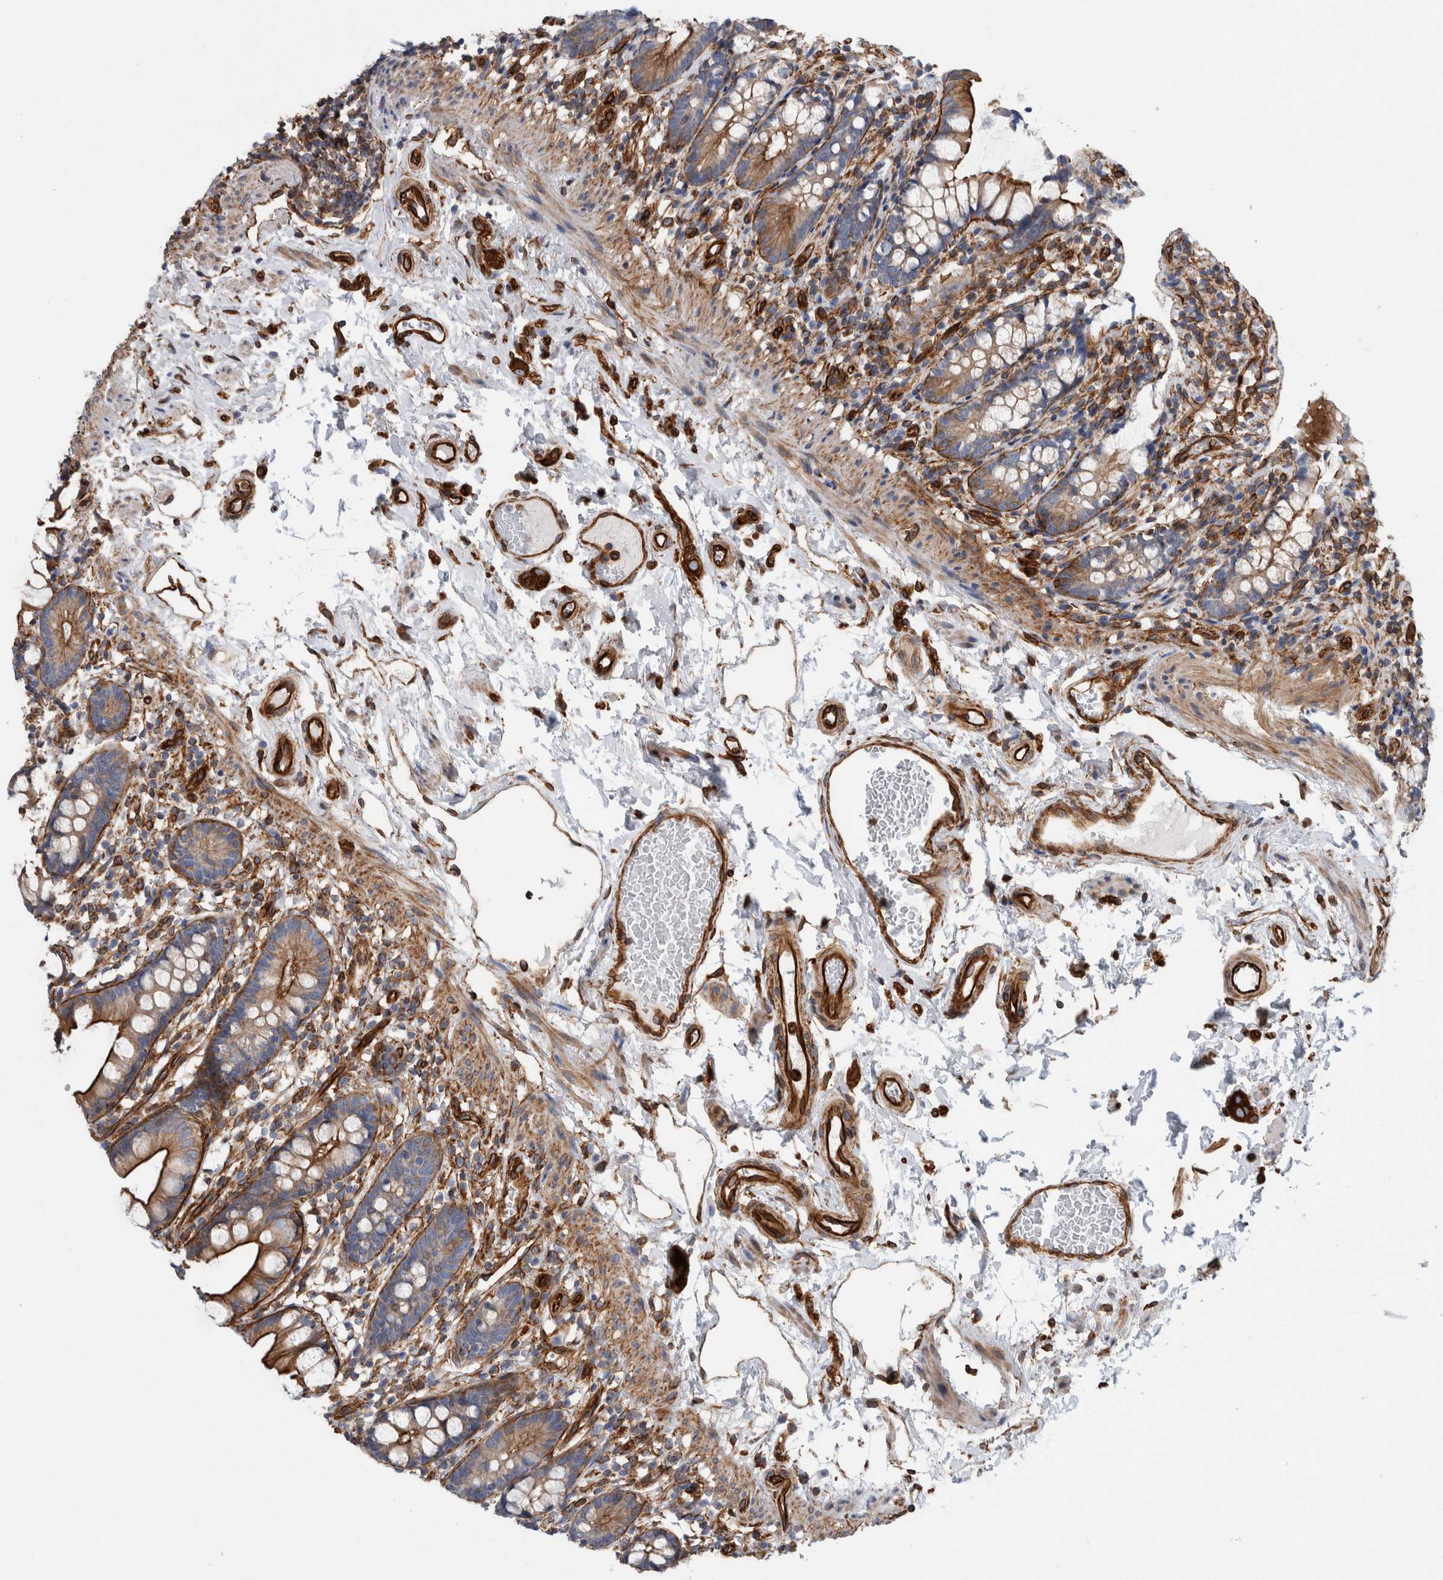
{"staining": {"intensity": "strong", "quantity": ">75%", "location": "cytoplasmic/membranous"}, "tissue": "small intestine", "cell_type": "Glandular cells", "image_type": "normal", "snomed": [{"axis": "morphology", "description": "Normal tissue, NOS"}, {"axis": "topography", "description": "Small intestine"}], "caption": "Glandular cells exhibit high levels of strong cytoplasmic/membranous positivity in about >75% of cells in benign human small intestine.", "gene": "PLEC", "patient": {"sex": "female", "age": 84}}